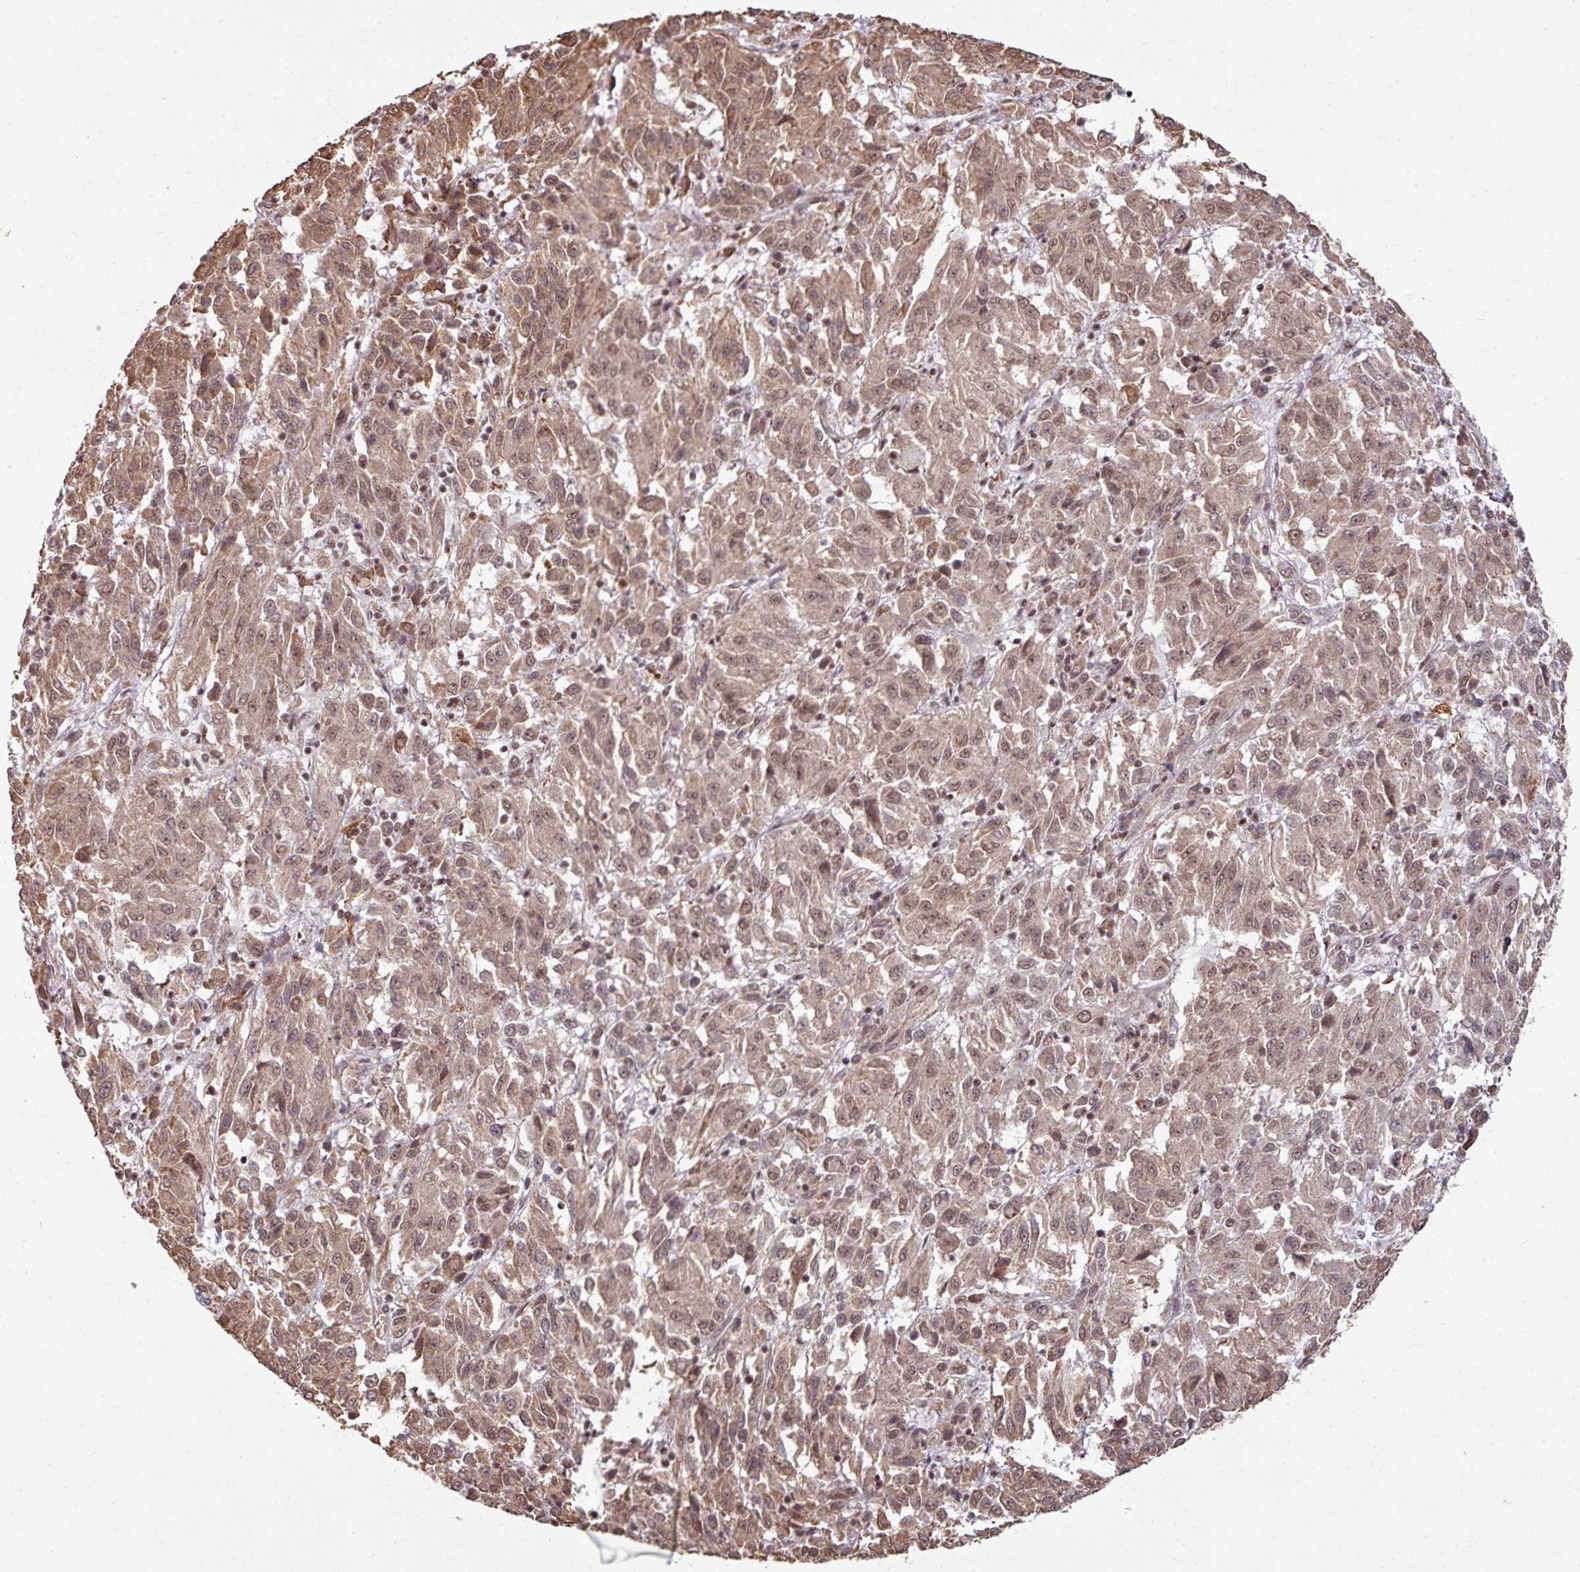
{"staining": {"intensity": "moderate", "quantity": ">75%", "location": "cytoplasmic/membranous,nuclear"}, "tissue": "melanoma", "cell_type": "Tumor cells", "image_type": "cancer", "snomed": [{"axis": "morphology", "description": "Malignant melanoma, Metastatic site"}, {"axis": "topography", "description": "Lung"}], "caption": "Human malignant melanoma (metastatic site) stained with a brown dye displays moderate cytoplasmic/membranous and nuclear positive positivity in about >75% of tumor cells.", "gene": "PHF23", "patient": {"sex": "male", "age": 64}}